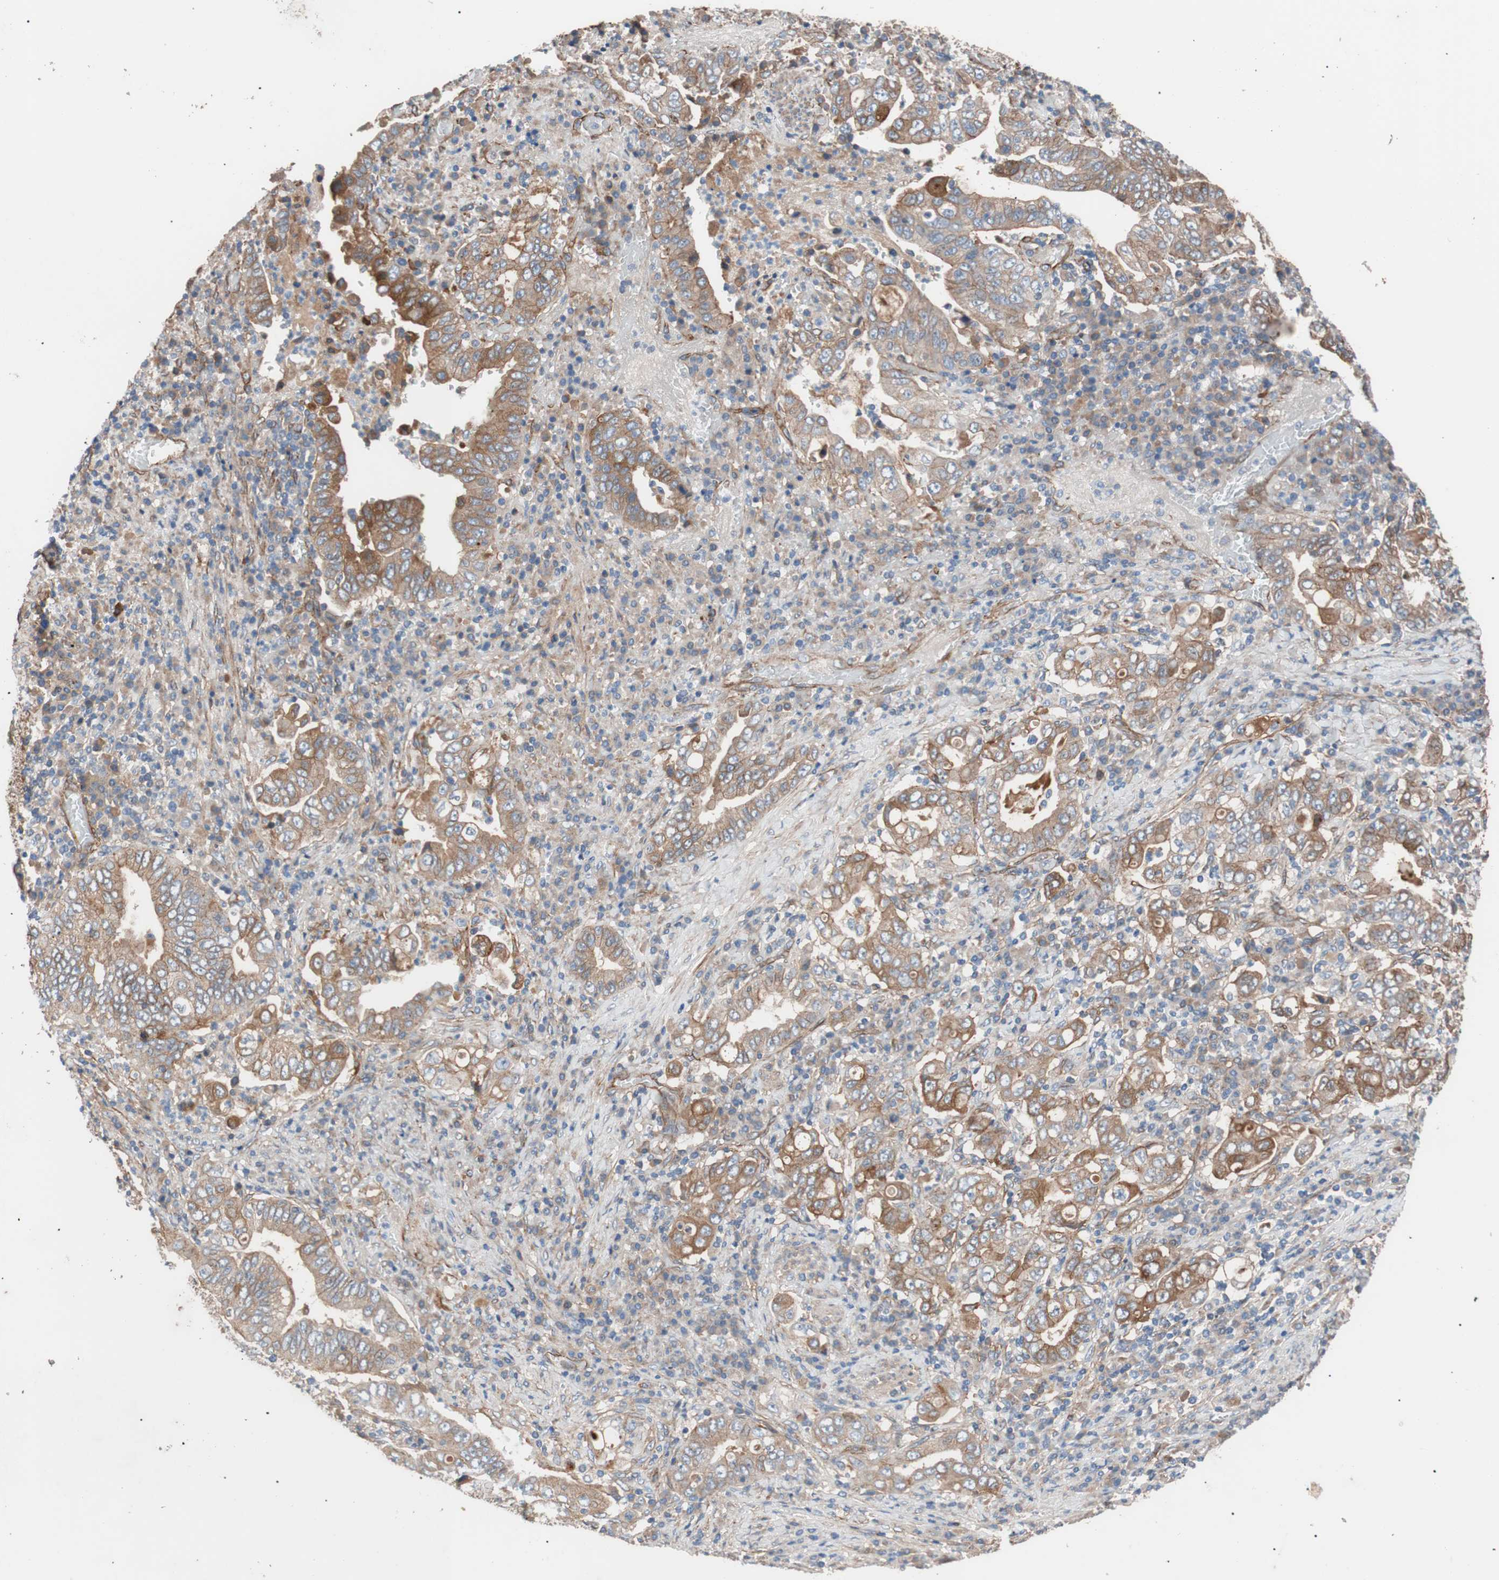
{"staining": {"intensity": "weak", "quantity": ">75%", "location": "cytoplasmic/membranous"}, "tissue": "stomach cancer", "cell_type": "Tumor cells", "image_type": "cancer", "snomed": [{"axis": "morphology", "description": "Normal tissue, NOS"}, {"axis": "morphology", "description": "Adenocarcinoma, NOS"}, {"axis": "topography", "description": "Esophagus"}, {"axis": "topography", "description": "Stomach, upper"}, {"axis": "topography", "description": "Peripheral nerve tissue"}], "caption": "Immunohistochemistry of adenocarcinoma (stomach) exhibits low levels of weak cytoplasmic/membranous positivity in approximately >75% of tumor cells.", "gene": "SPINT1", "patient": {"sex": "male", "age": 62}}